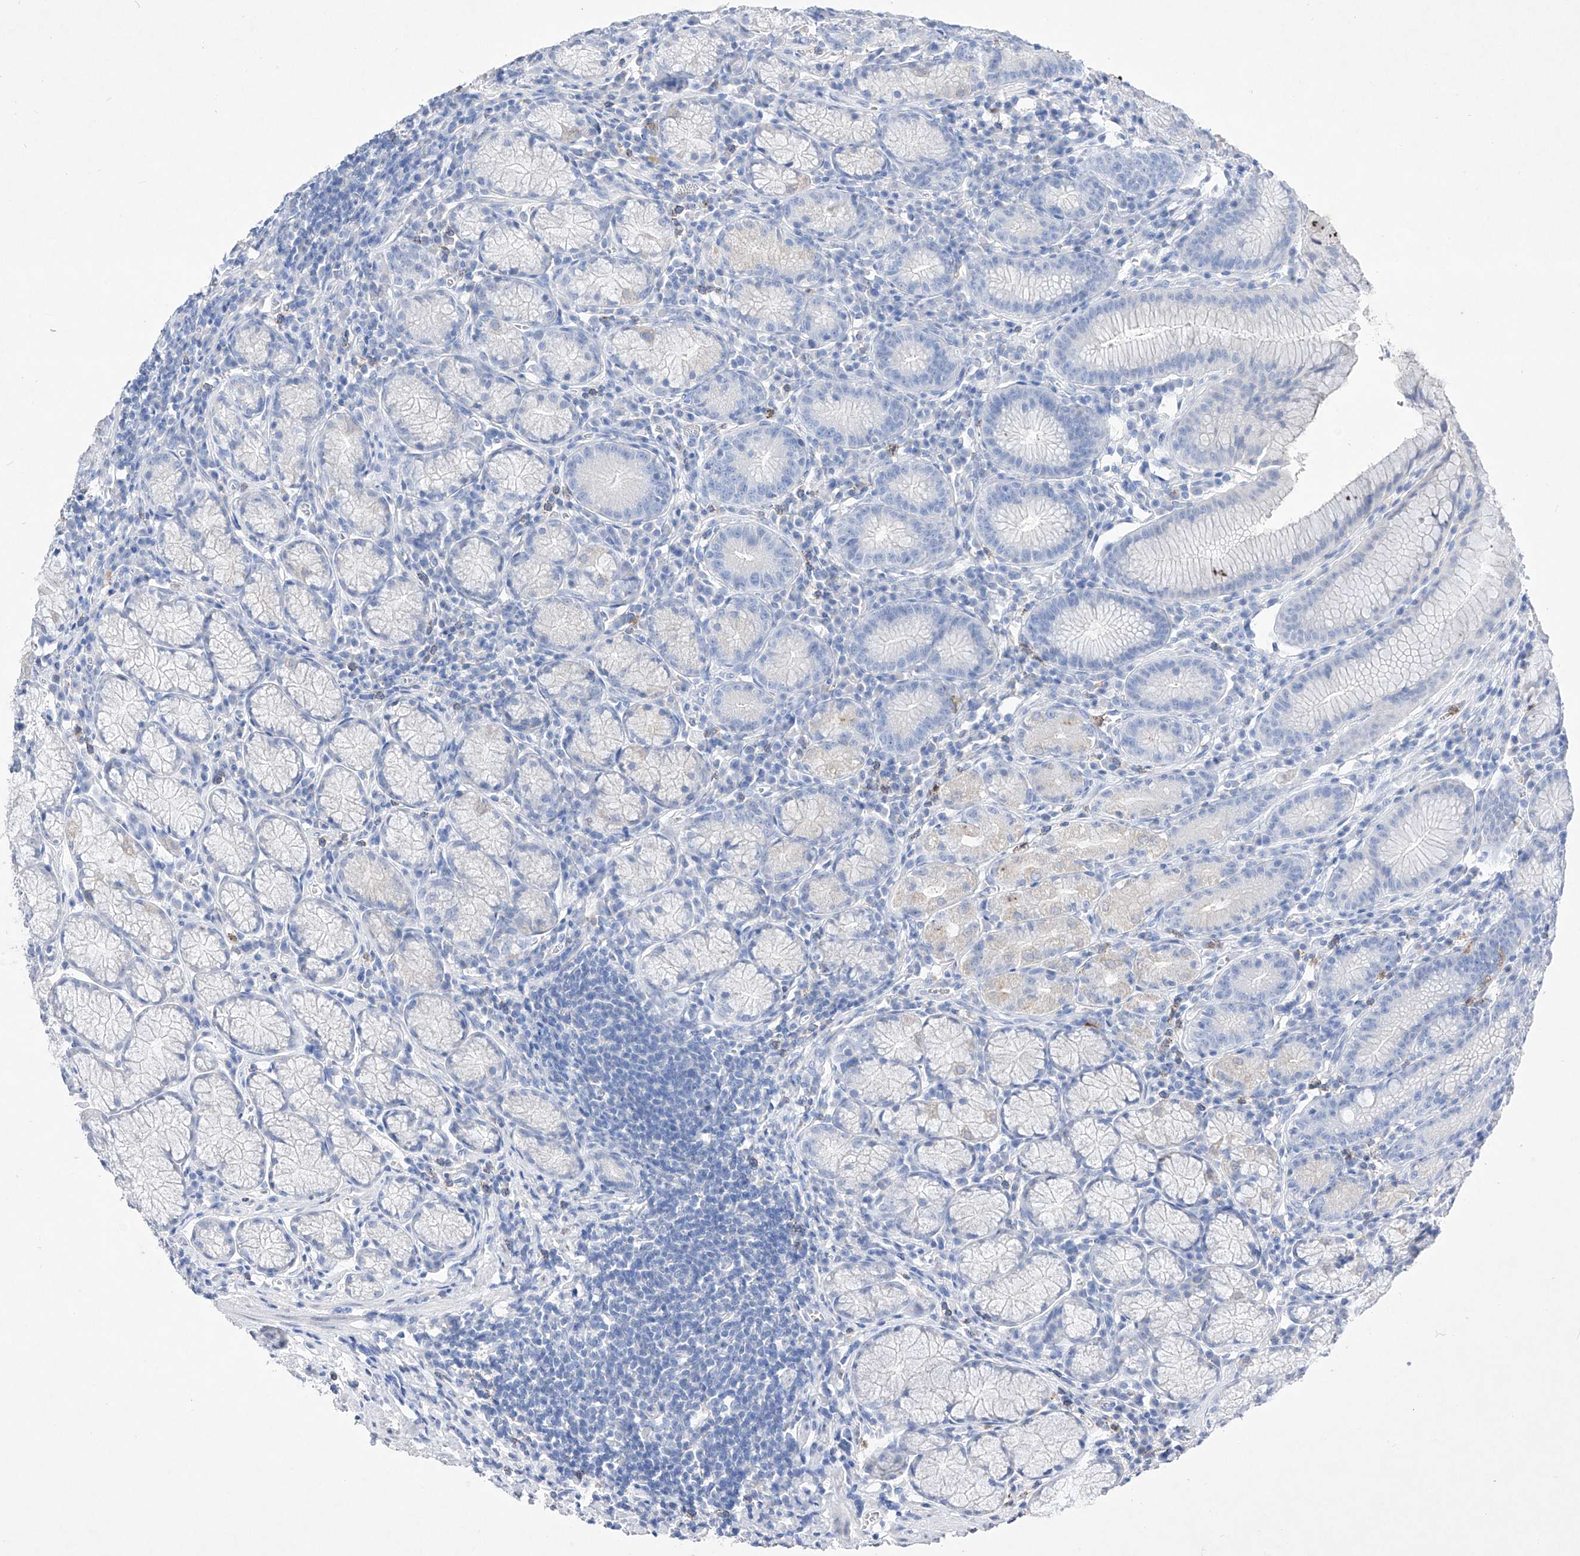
{"staining": {"intensity": "negative", "quantity": "none", "location": "none"}, "tissue": "stomach", "cell_type": "Glandular cells", "image_type": "normal", "snomed": [{"axis": "morphology", "description": "Normal tissue, NOS"}, {"axis": "topography", "description": "Stomach"}], "caption": "This is an immunohistochemistry (IHC) photomicrograph of benign human stomach. There is no staining in glandular cells.", "gene": "TM7SF2", "patient": {"sex": "male", "age": 55}}